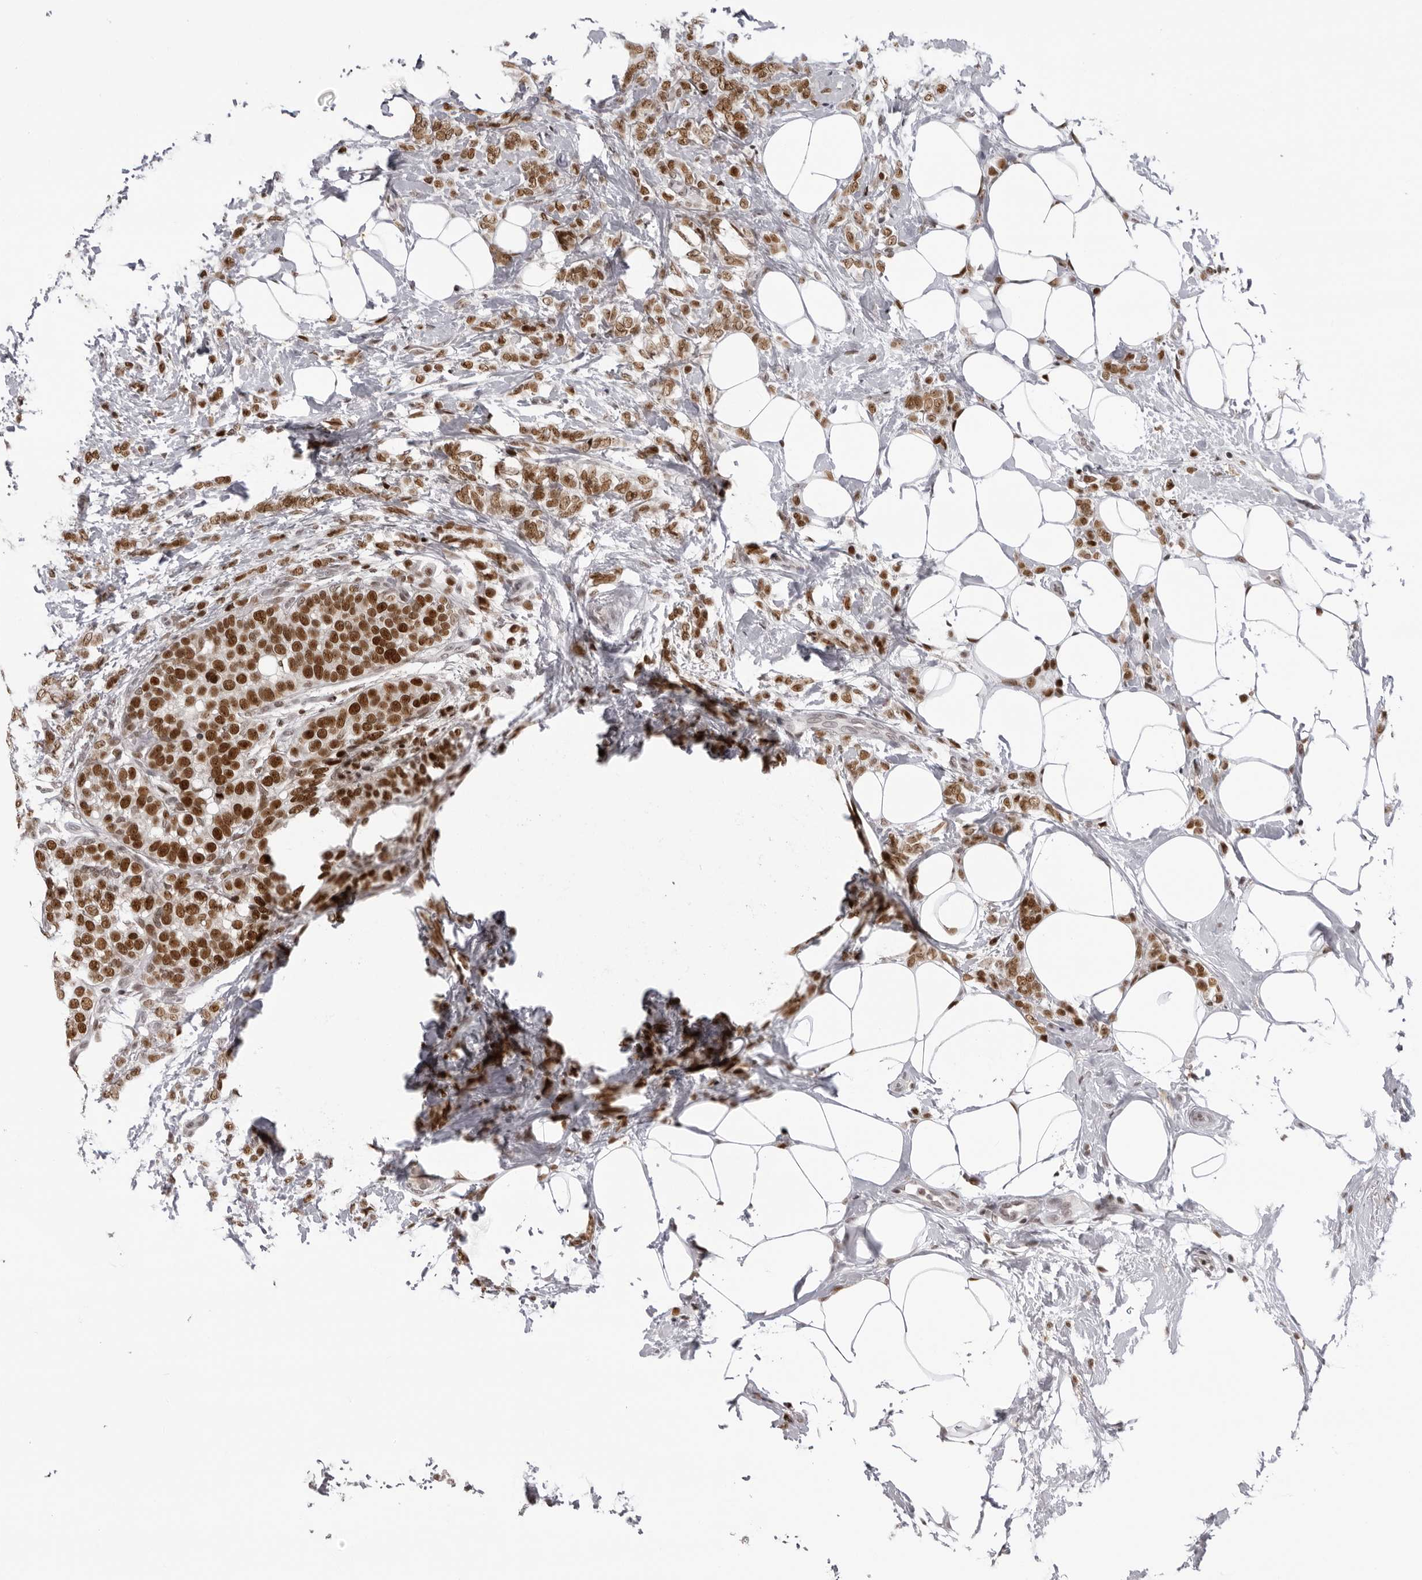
{"staining": {"intensity": "moderate", "quantity": ">75%", "location": "nuclear"}, "tissue": "breast cancer", "cell_type": "Tumor cells", "image_type": "cancer", "snomed": [{"axis": "morphology", "description": "Lobular carcinoma"}, {"axis": "topography", "description": "Breast"}], "caption": "Immunohistochemistry (IHC) of breast cancer demonstrates medium levels of moderate nuclear expression in about >75% of tumor cells.", "gene": "HEXIM2", "patient": {"sex": "female", "age": 50}}